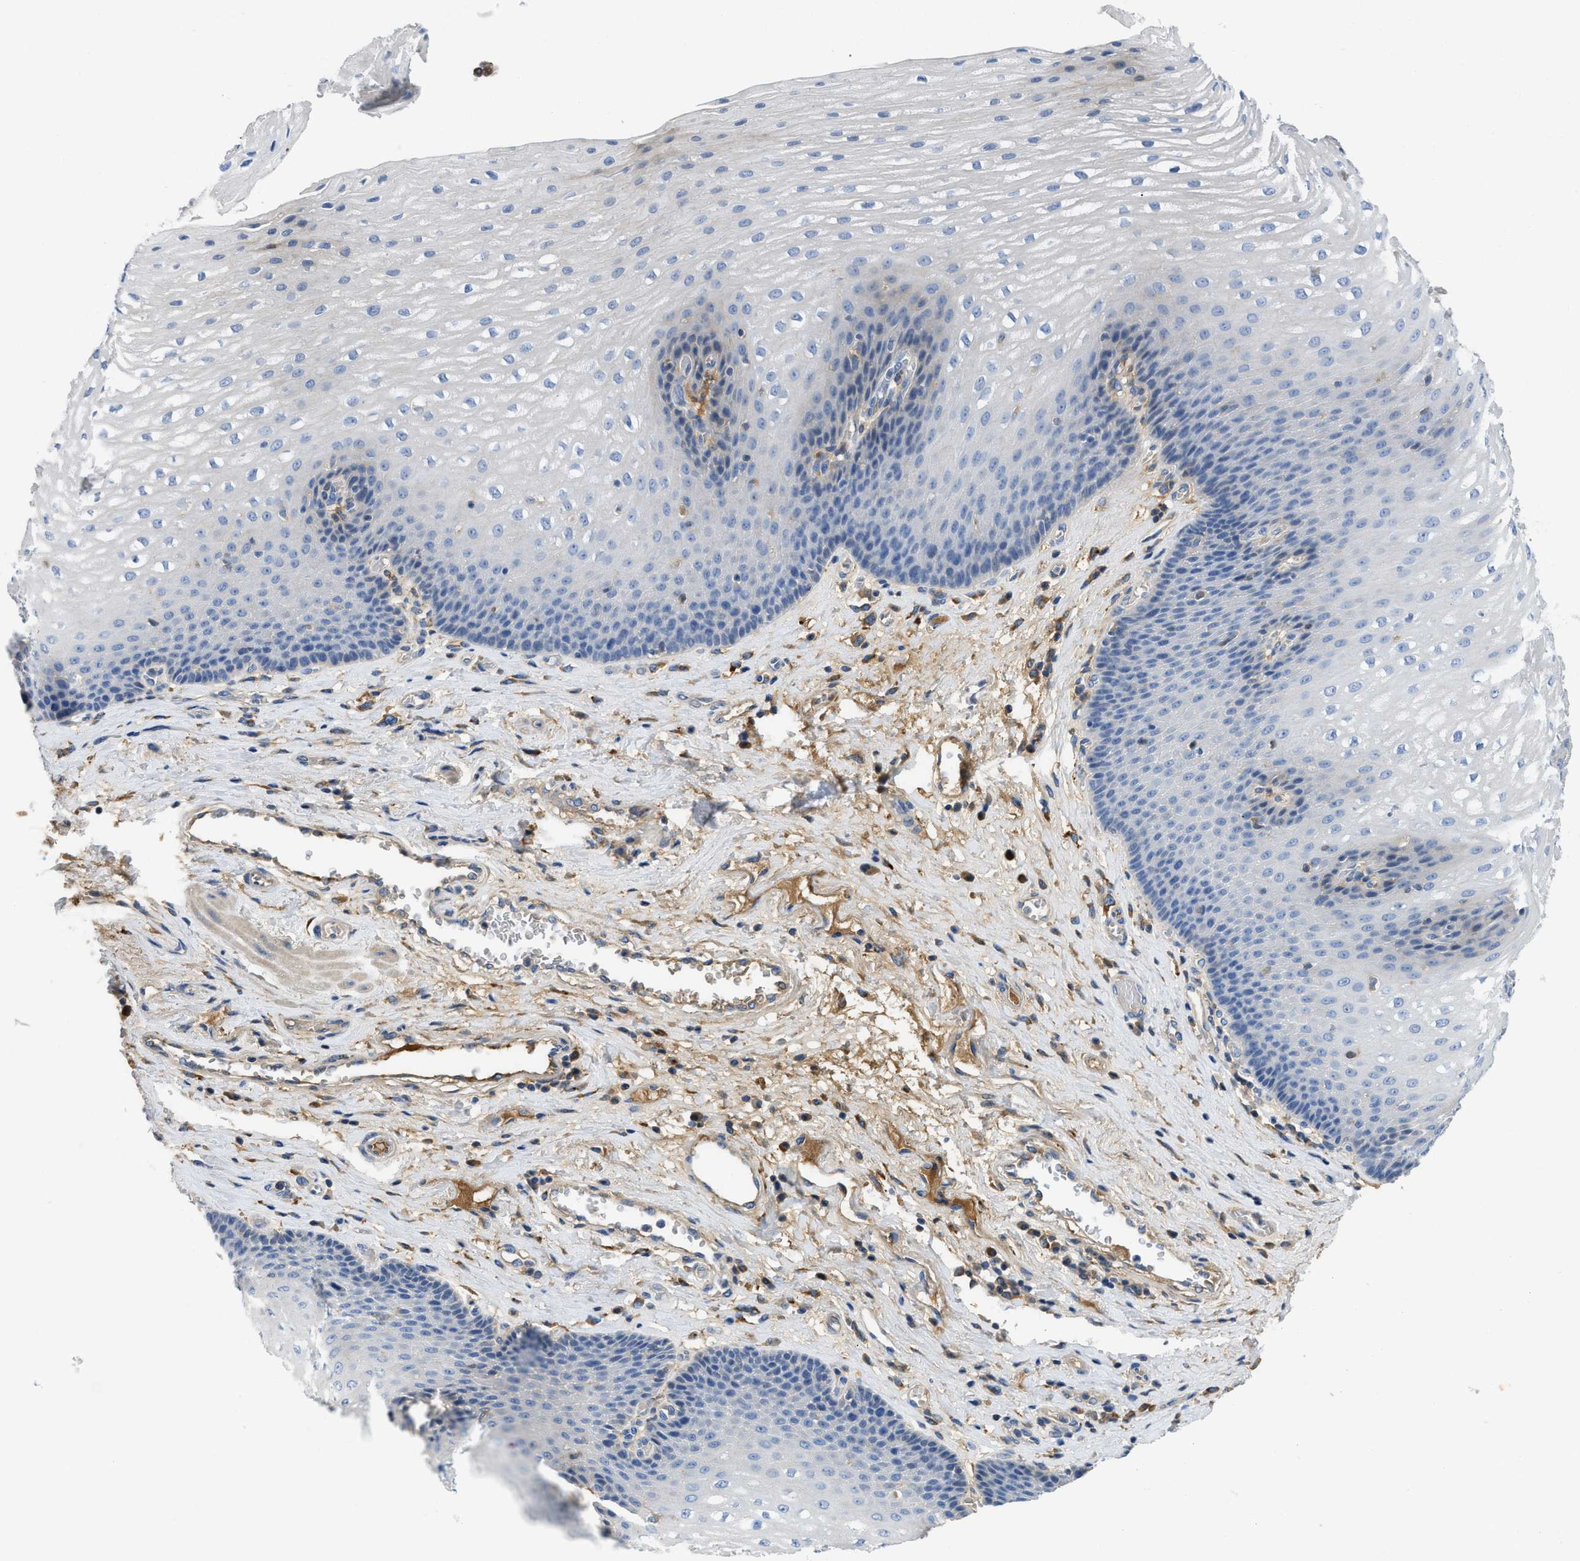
{"staining": {"intensity": "negative", "quantity": "none", "location": "none"}, "tissue": "esophagus", "cell_type": "Squamous epithelial cells", "image_type": "normal", "snomed": [{"axis": "morphology", "description": "Normal tissue, NOS"}, {"axis": "topography", "description": "Esophagus"}], "caption": "IHC image of normal esophagus stained for a protein (brown), which shows no expression in squamous epithelial cells.", "gene": "C1S", "patient": {"sex": "male", "age": 48}}